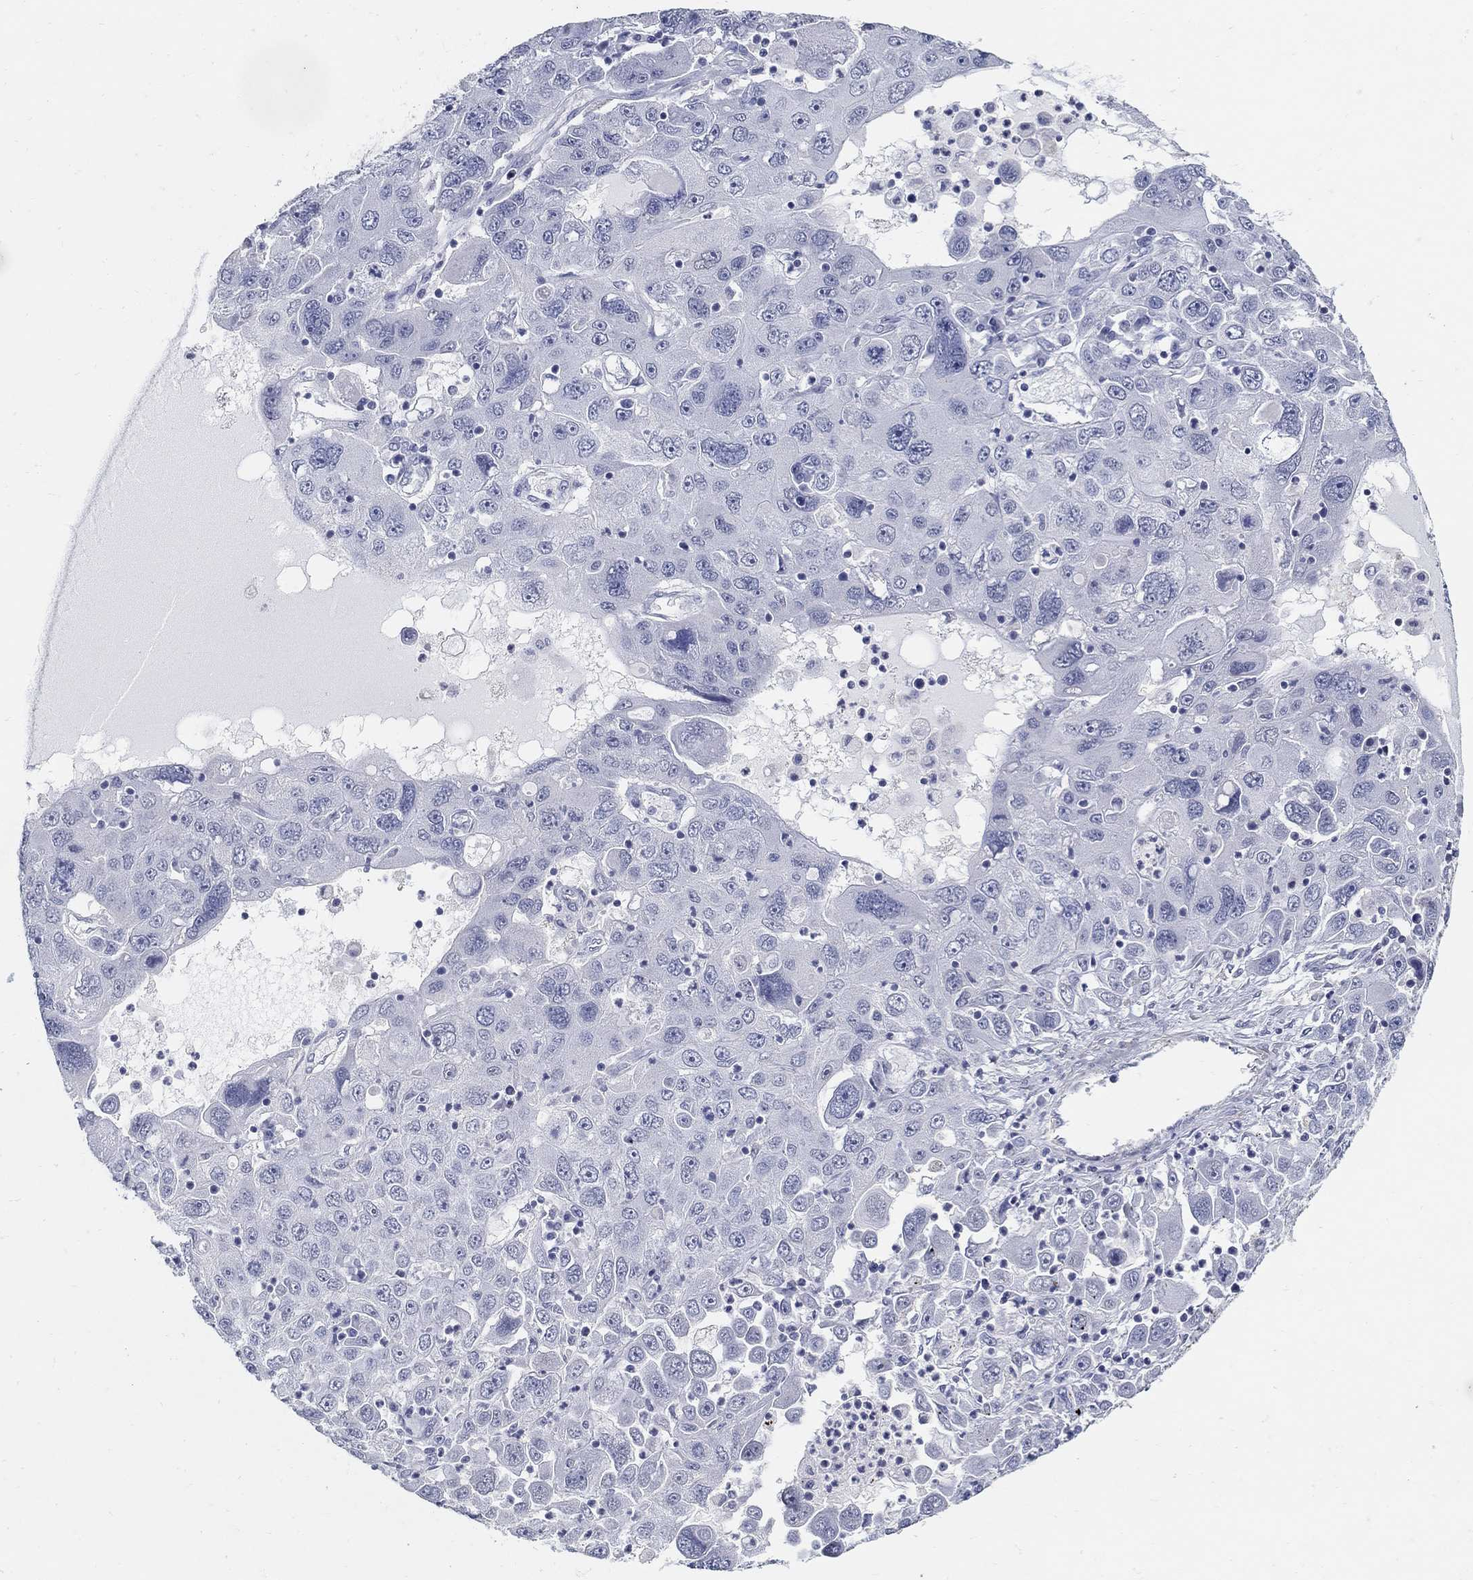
{"staining": {"intensity": "negative", "quantity": "none", "location": "none"}, "tissue": "stomach cancer", "cell_type": "Tumor cells", "image_type": "cancer", "snomed": [{"axis": "morphology", "description": "Adenocarcinoma, NOS"}, {"axis": "topography", "description": "Stomach"}], "caption": "Stomach cancer was stained to show a protein in brown. There is no significant expression in tumor cells.", "gene": "USP29", "patient": {"sex": "male", "age": 56}}